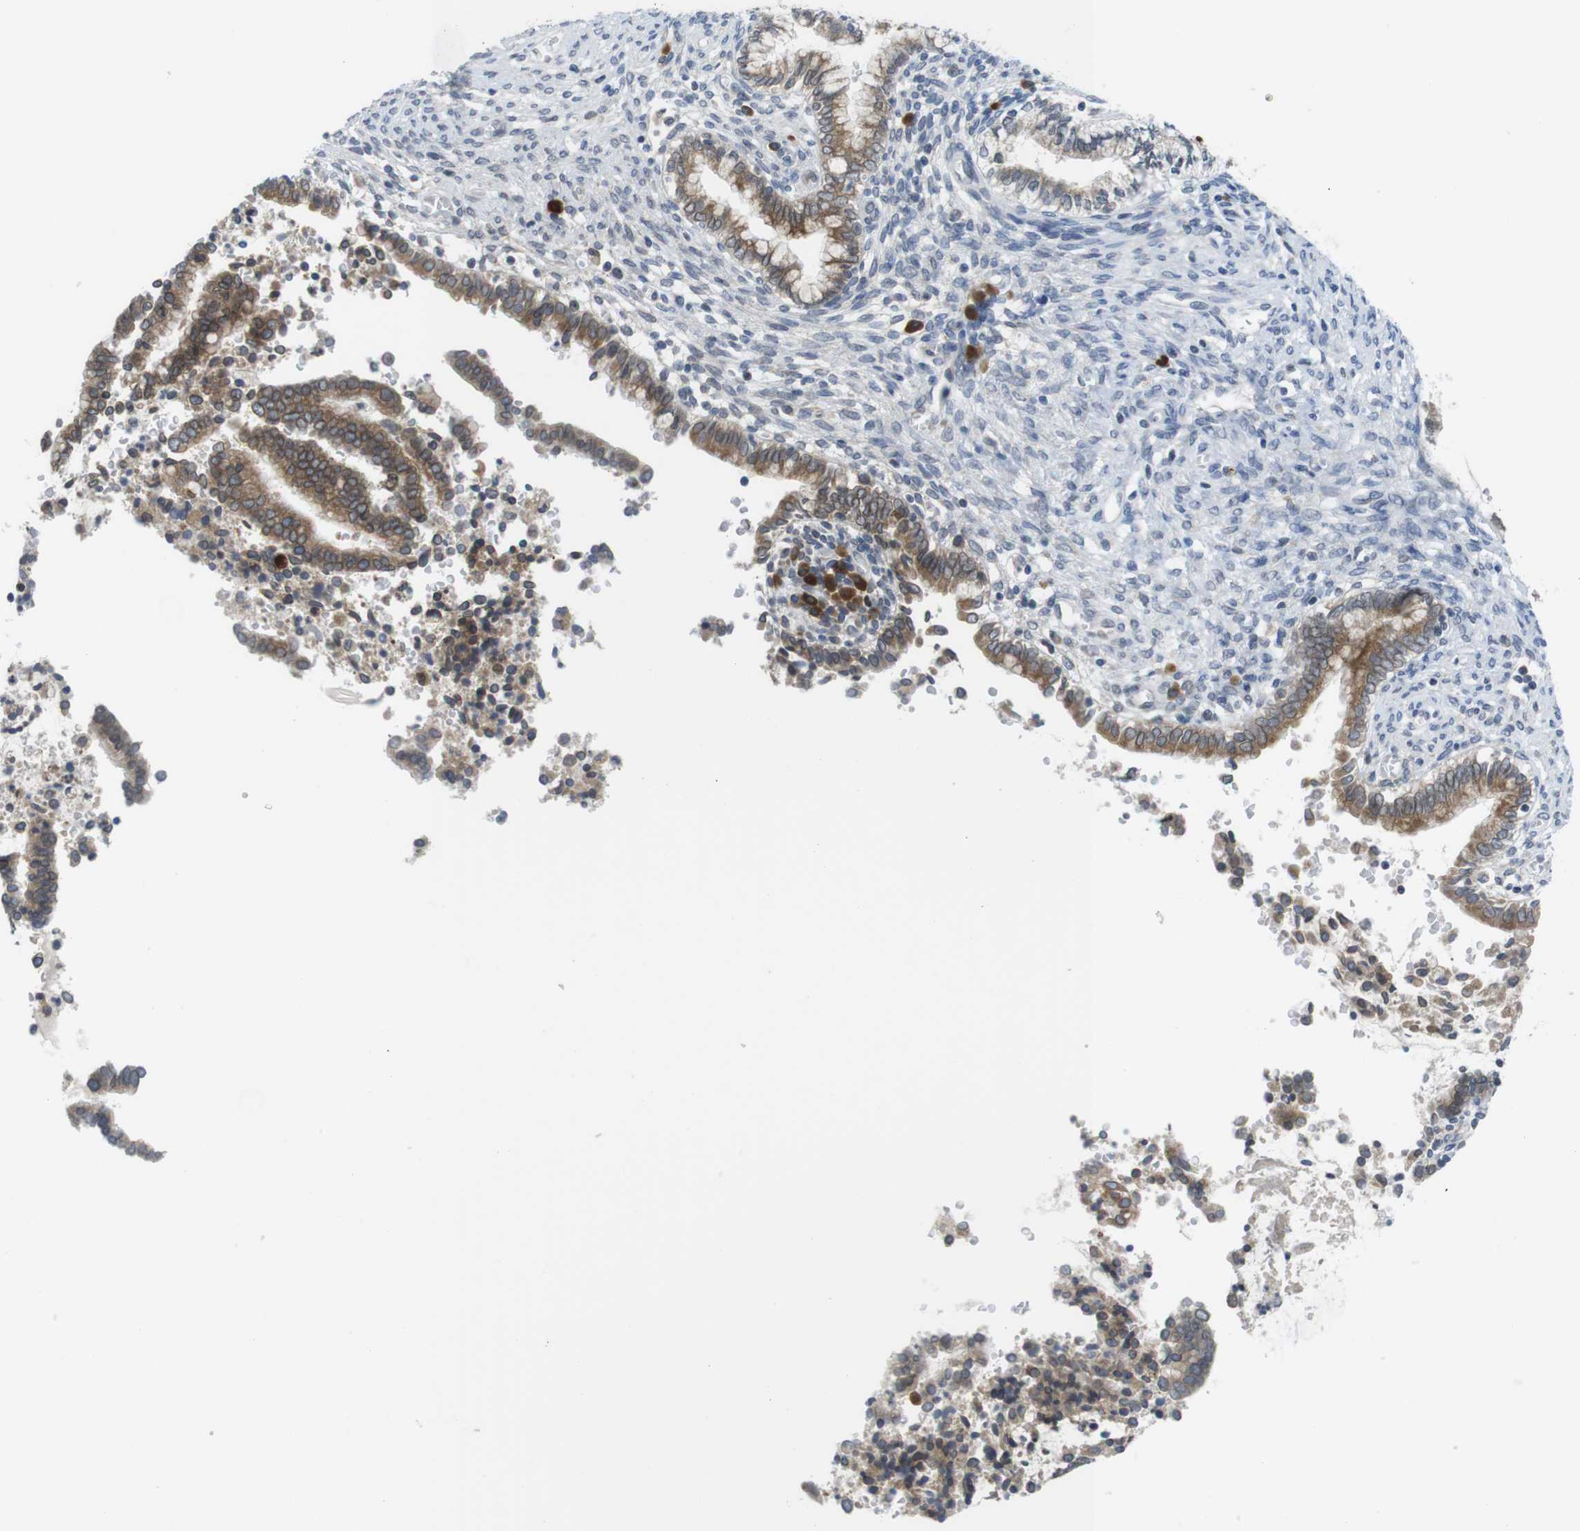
{"staining": {"intensity": "moderate", "quantity": "25%-75%", "location": "cytoplasmic/membranous"}, "tissue": "cervical cancer", "cell_type": "Tumor cells", "image_type": "cancer", "snomed": [{"axis": "morphology", "description": "Adenocarcinoma, NOS"}, {"axis": "topography", "description": "Cervix"}], "caption": "Cervical adenocarcinoma stained with immunohistochemistry (IHC) shows moderate cytoplasmic/membranous staining in about 25%-75% of tumor cells.", "gene": "ERGIC3", "patient": {"sex": "female", "age": 44}}